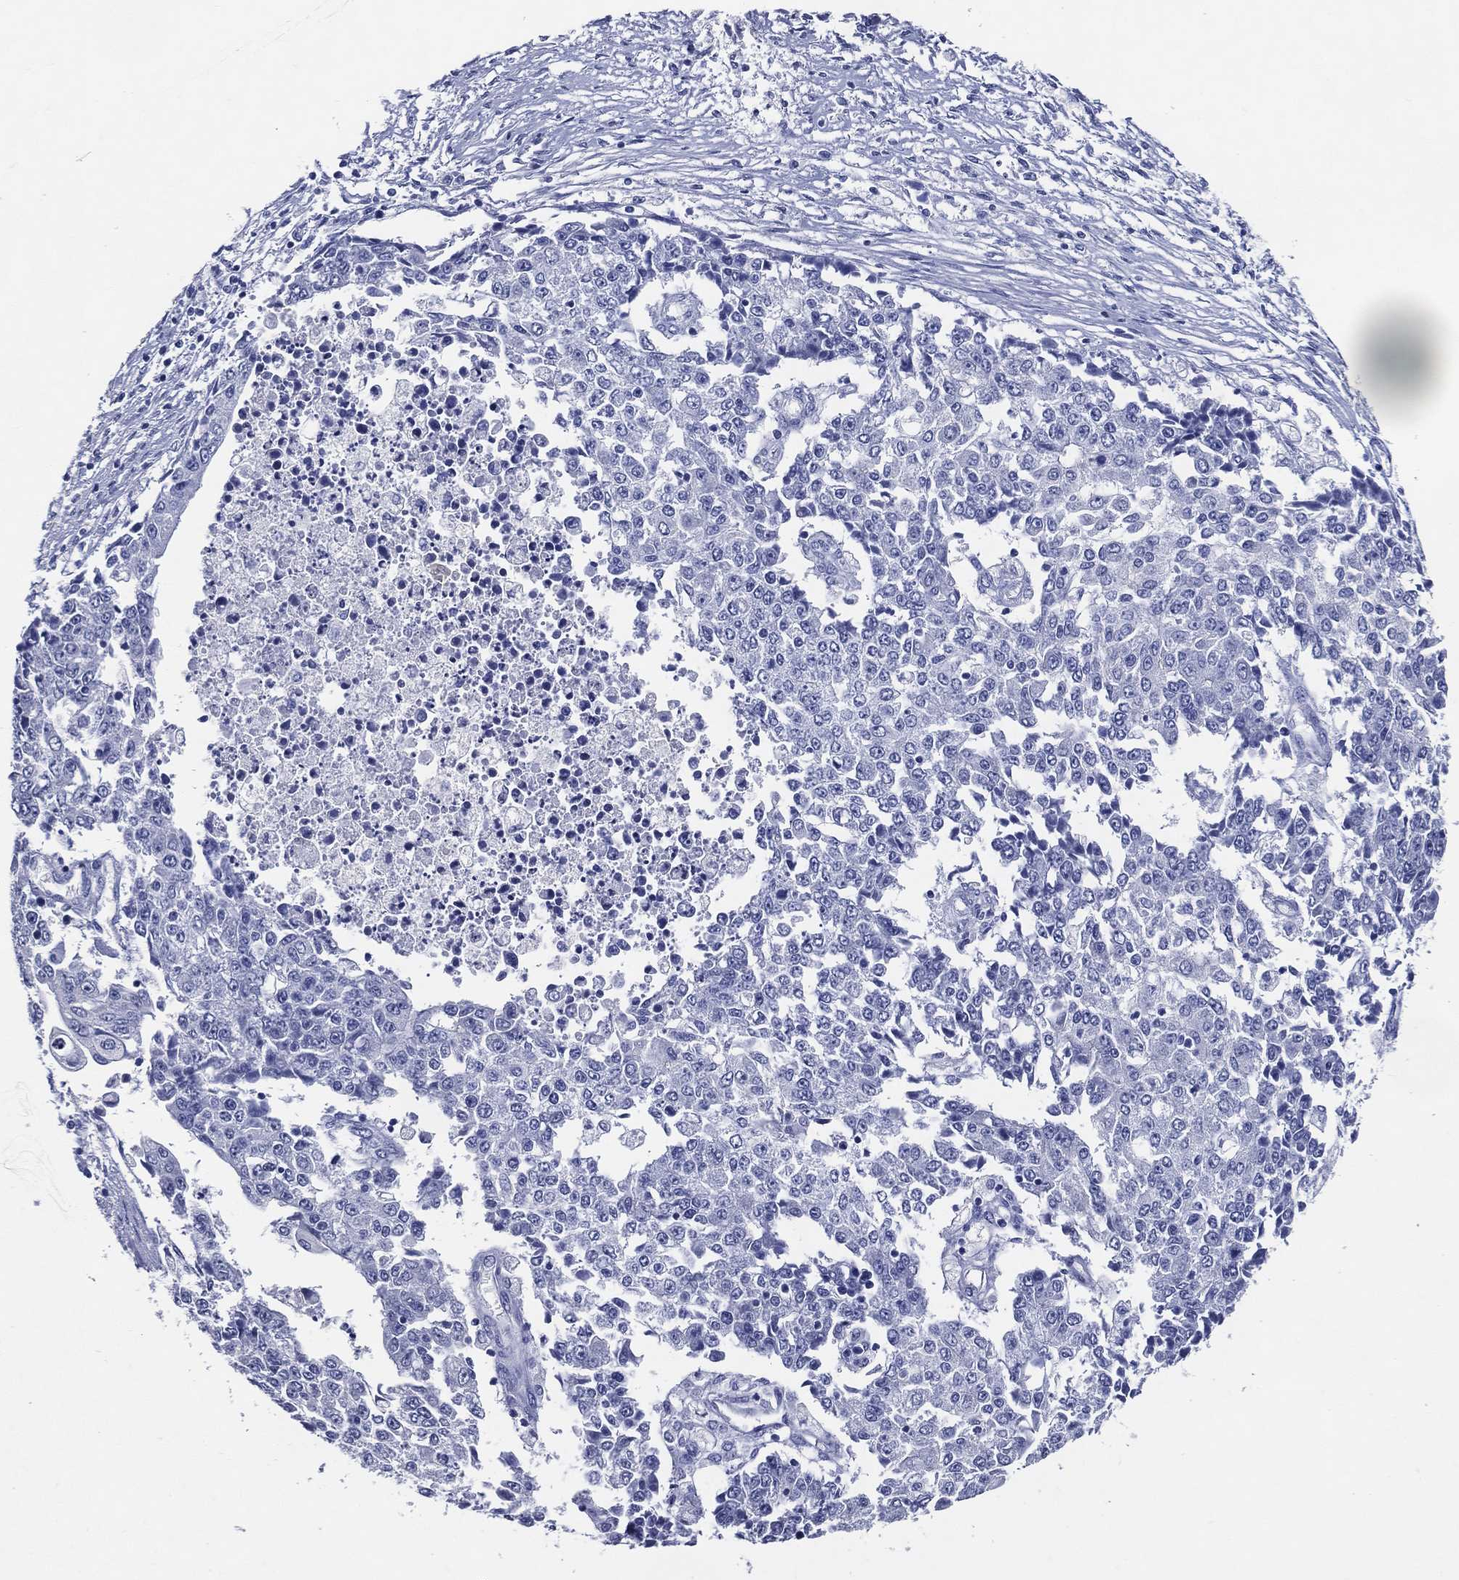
{"staining": {"intensity": "negative", "quantity": "none", "location": "none"}, "tissue": "ovarian cancer", "cell_type": "Tumor cells", "image_type": "cancer", "snomed": [{"axis": "morphology", "description": "Carcinoma, endometroid"}, {"axis": "topography", "description": "Ovary"}], "caption": "This is a image of IHC staining of ovarian cancer, which shows no staining in tumor cells. (DAB (3,3'-diaminobenzidine) immunohistochemistry, high magnification).", "gene": "ACE2", "patient": {"sex": "female", "age": 42}}